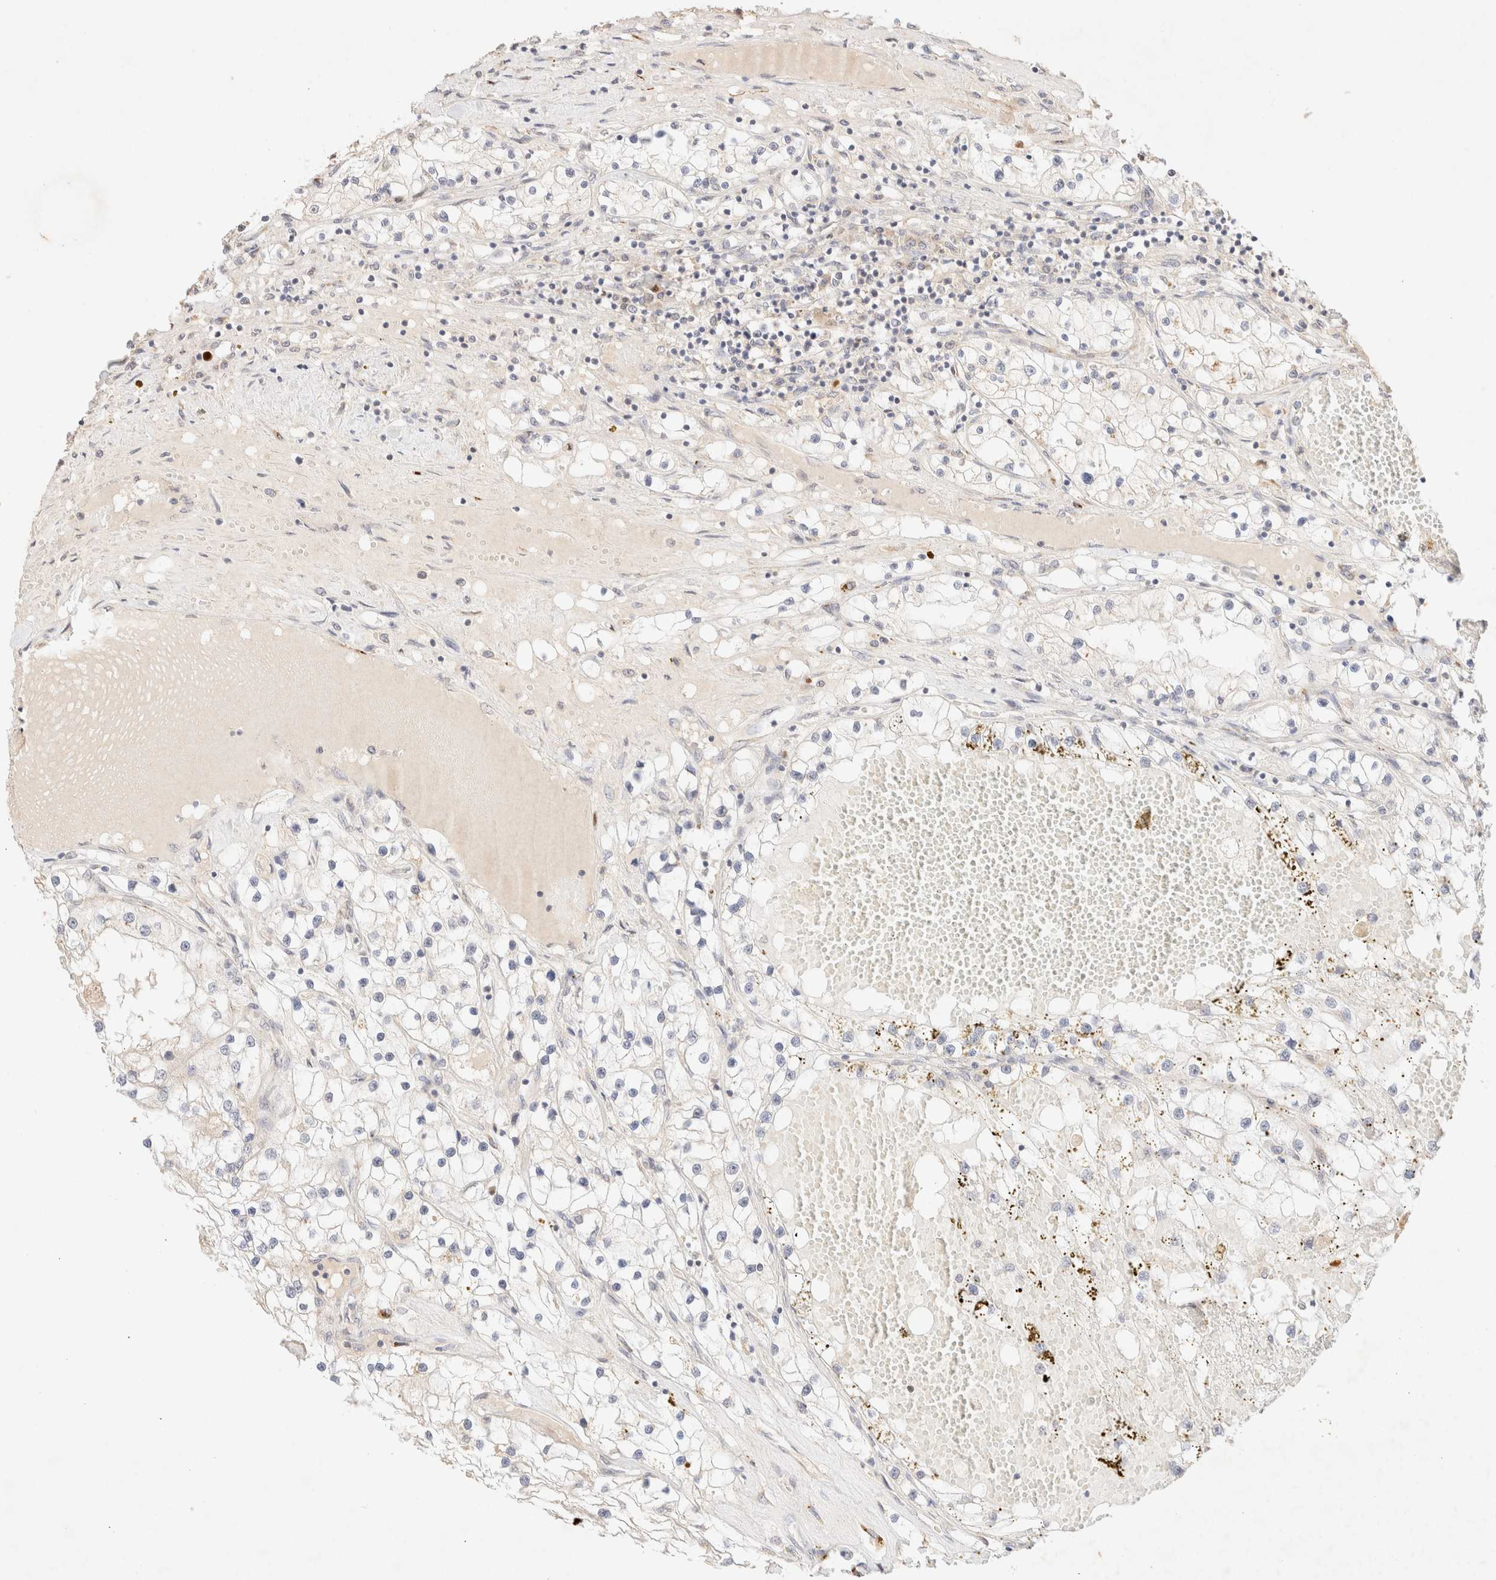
{"staining": {"intensity": "negative", "quantity": "none", "location": "none"}, "tissue": "renal cancer", "cell_type": "Tumor cells", "image_type": "cancer", "snomed": [{"axis": "morphology", "description": "Adenocarcinoma, NOS"}, {"axis": "topography", "description": "Kidney"}], "caption": "A photomicrograph of human renal cancer (adenocarcinoma) is negative for staining in tumor cells. (Immunohistochemistry (ihc), brightfield microscopy, high magnification).", "gene": "SNTB1", "patient": {"sex": "male", "age": 68}}